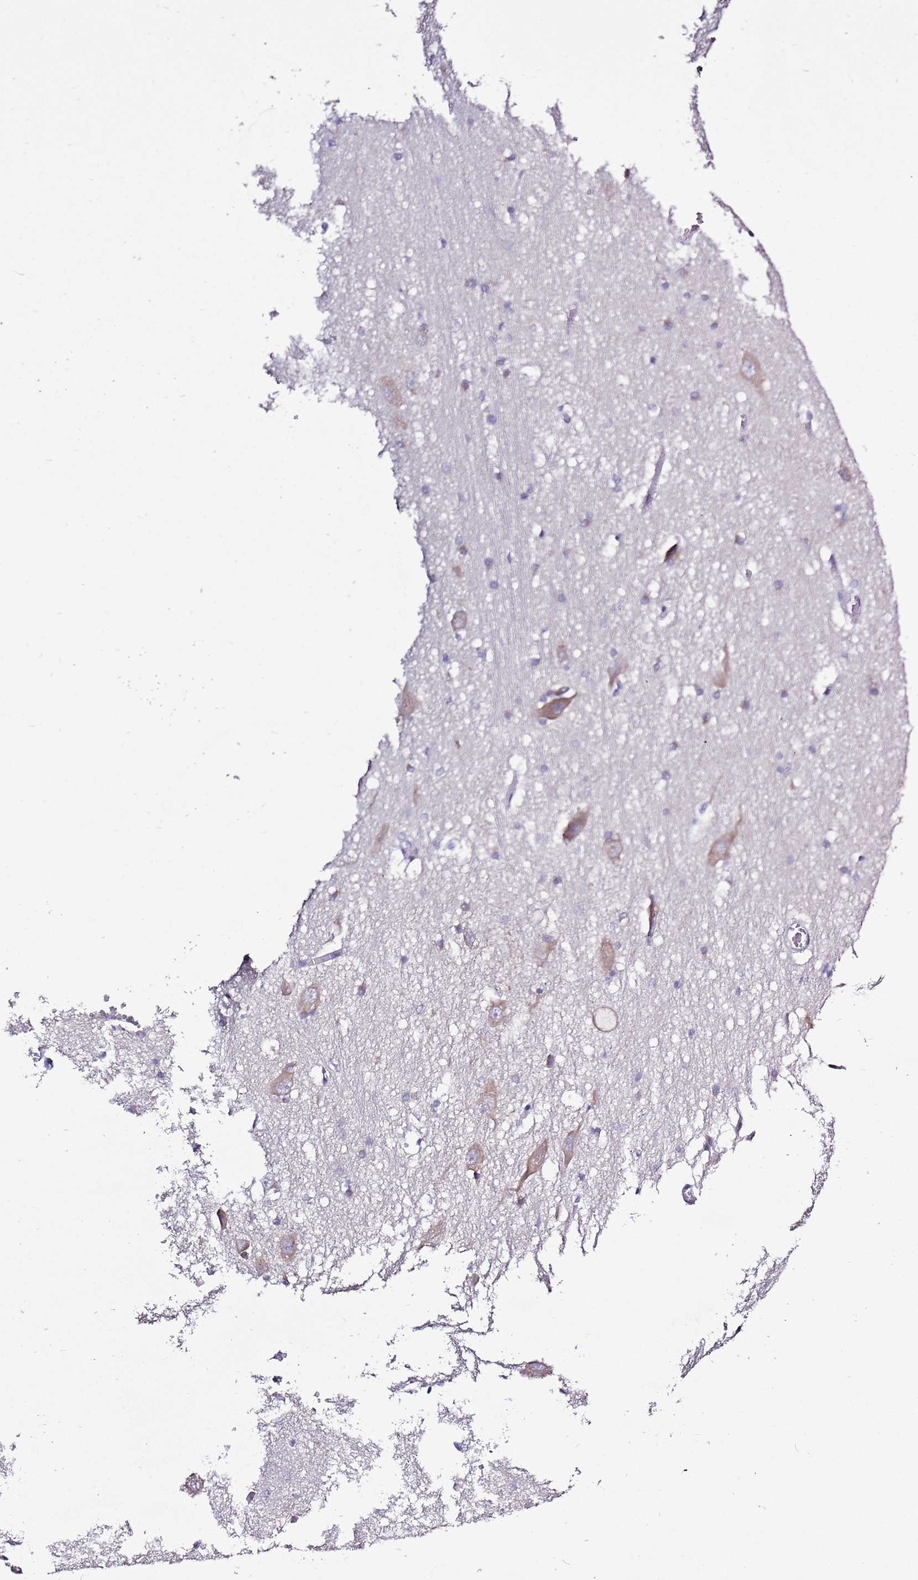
{"staining": {"intensity": "negative", "quantity": "none", "location": "none"}, "tissue": "caudate", "cell_type": "Glial cells", "image_type": "normal", "snomed": [{"axis": "morphology", "description": "Normal tissue, NOS"}, {"axis": "topography", "description": "Lateral ventricle wall"}], "caption": "Immunohistochemical staining of normal caudate reveals no significant expression in glial cells. (DAB immunohistochemistry, high magnification).", "gene": "GLCE", "patient": {"sex": "male", "age": 37}}